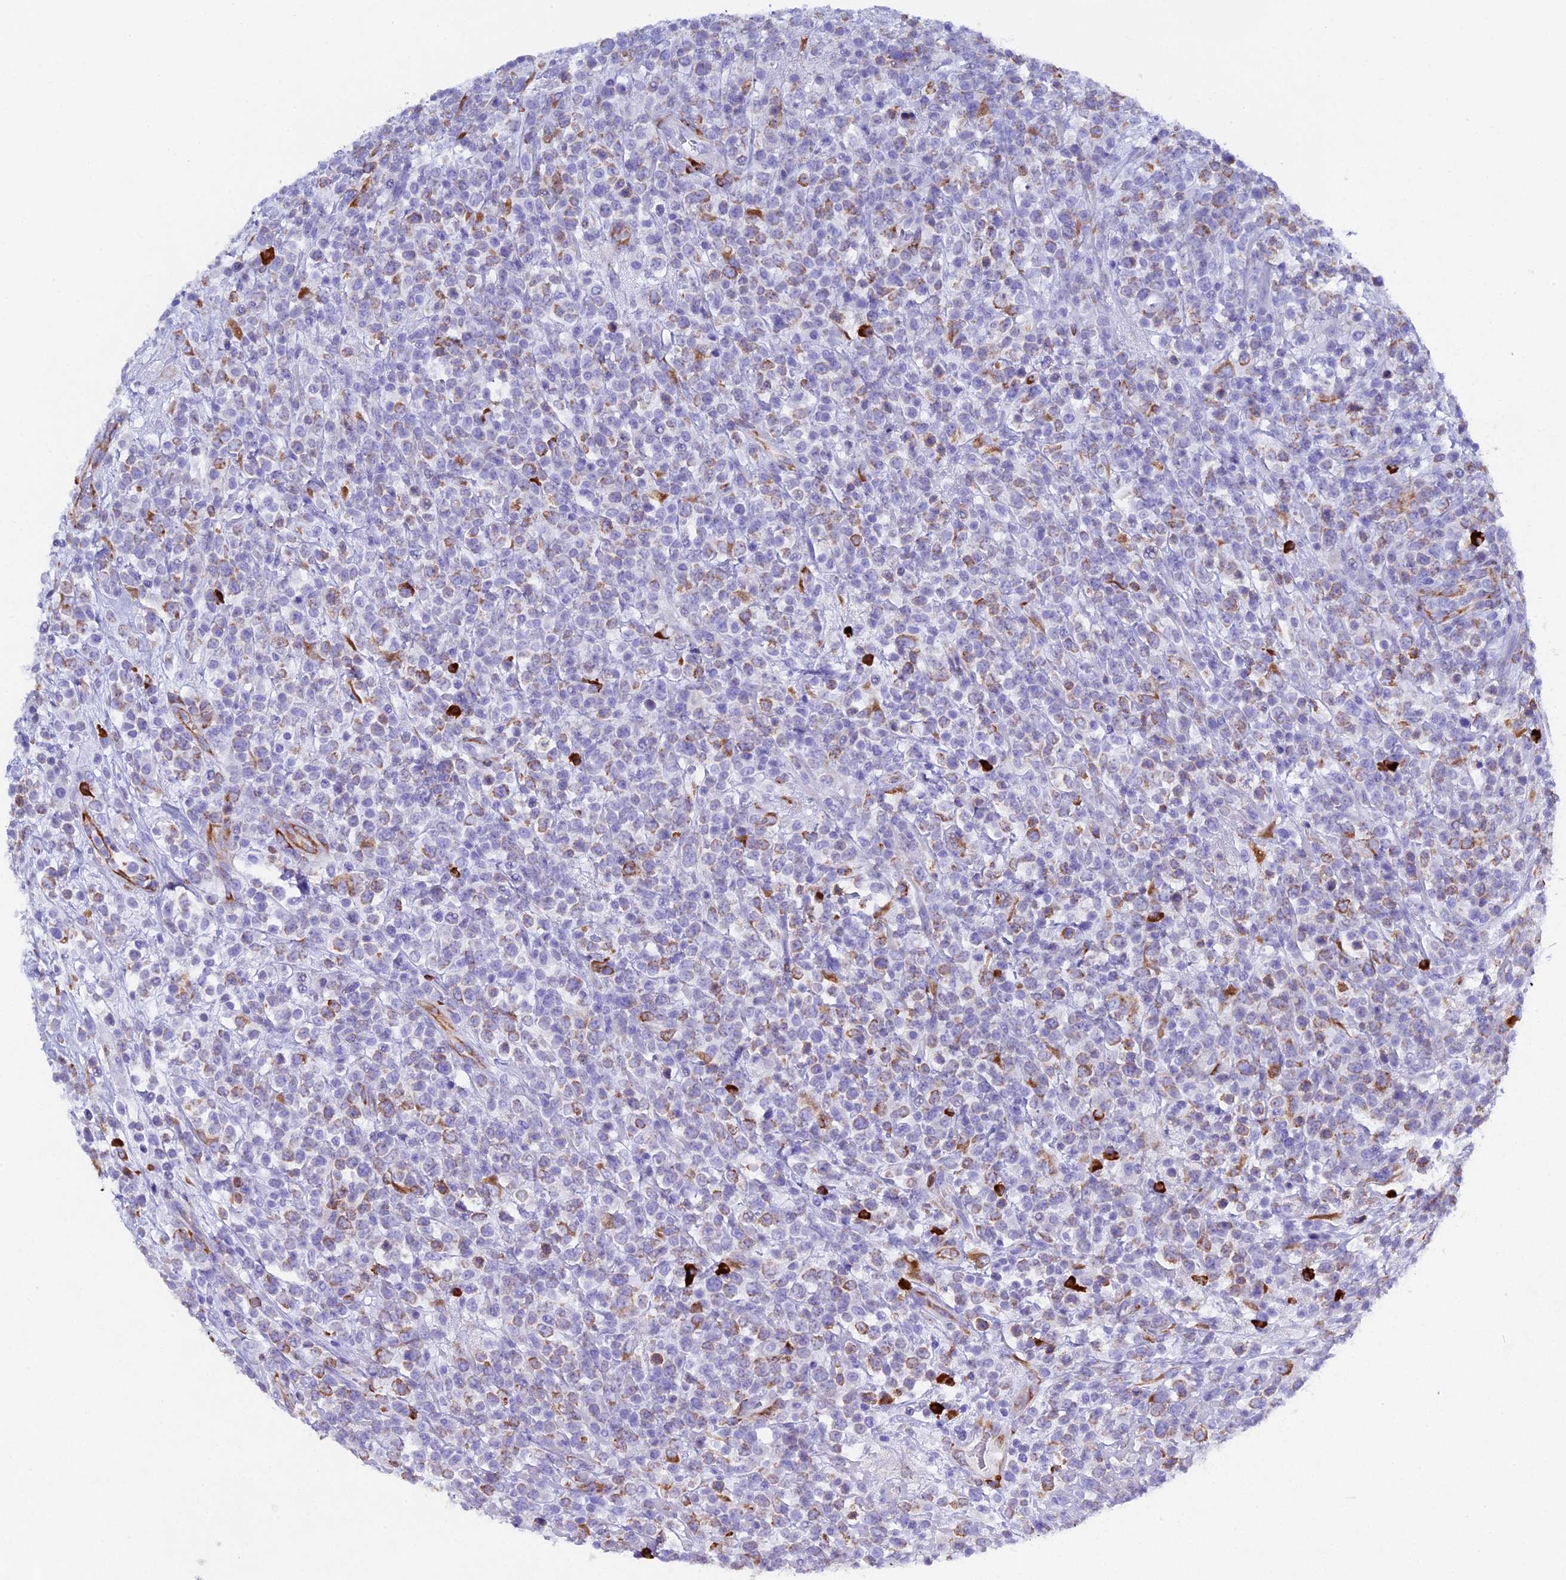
{"staining": {"intensity": "moderate", "quantity": "<25%", "location": "cytoplasmic/membranous"}, "tissue": "lymphoma", "cell_type": "Tumor cells", "image_type": "cancer", "snomed": [{"axis": "morphology", "description": "Malignant lymphoma, non-Hodgkin's type, High grade"}, {"axis": "topography", "description": "Colon"}], "caption": "High-power microscopy captured an immunohistochemistry (IHC) image of high-grade malignant lymphoma, non-Hodgkin's type, revealing moderate cytoplasmic/membranous positivity in approximately <25% of tumor cells.", "gene": "FKBP11", "patient": {"sex": "female", "age": 53}}